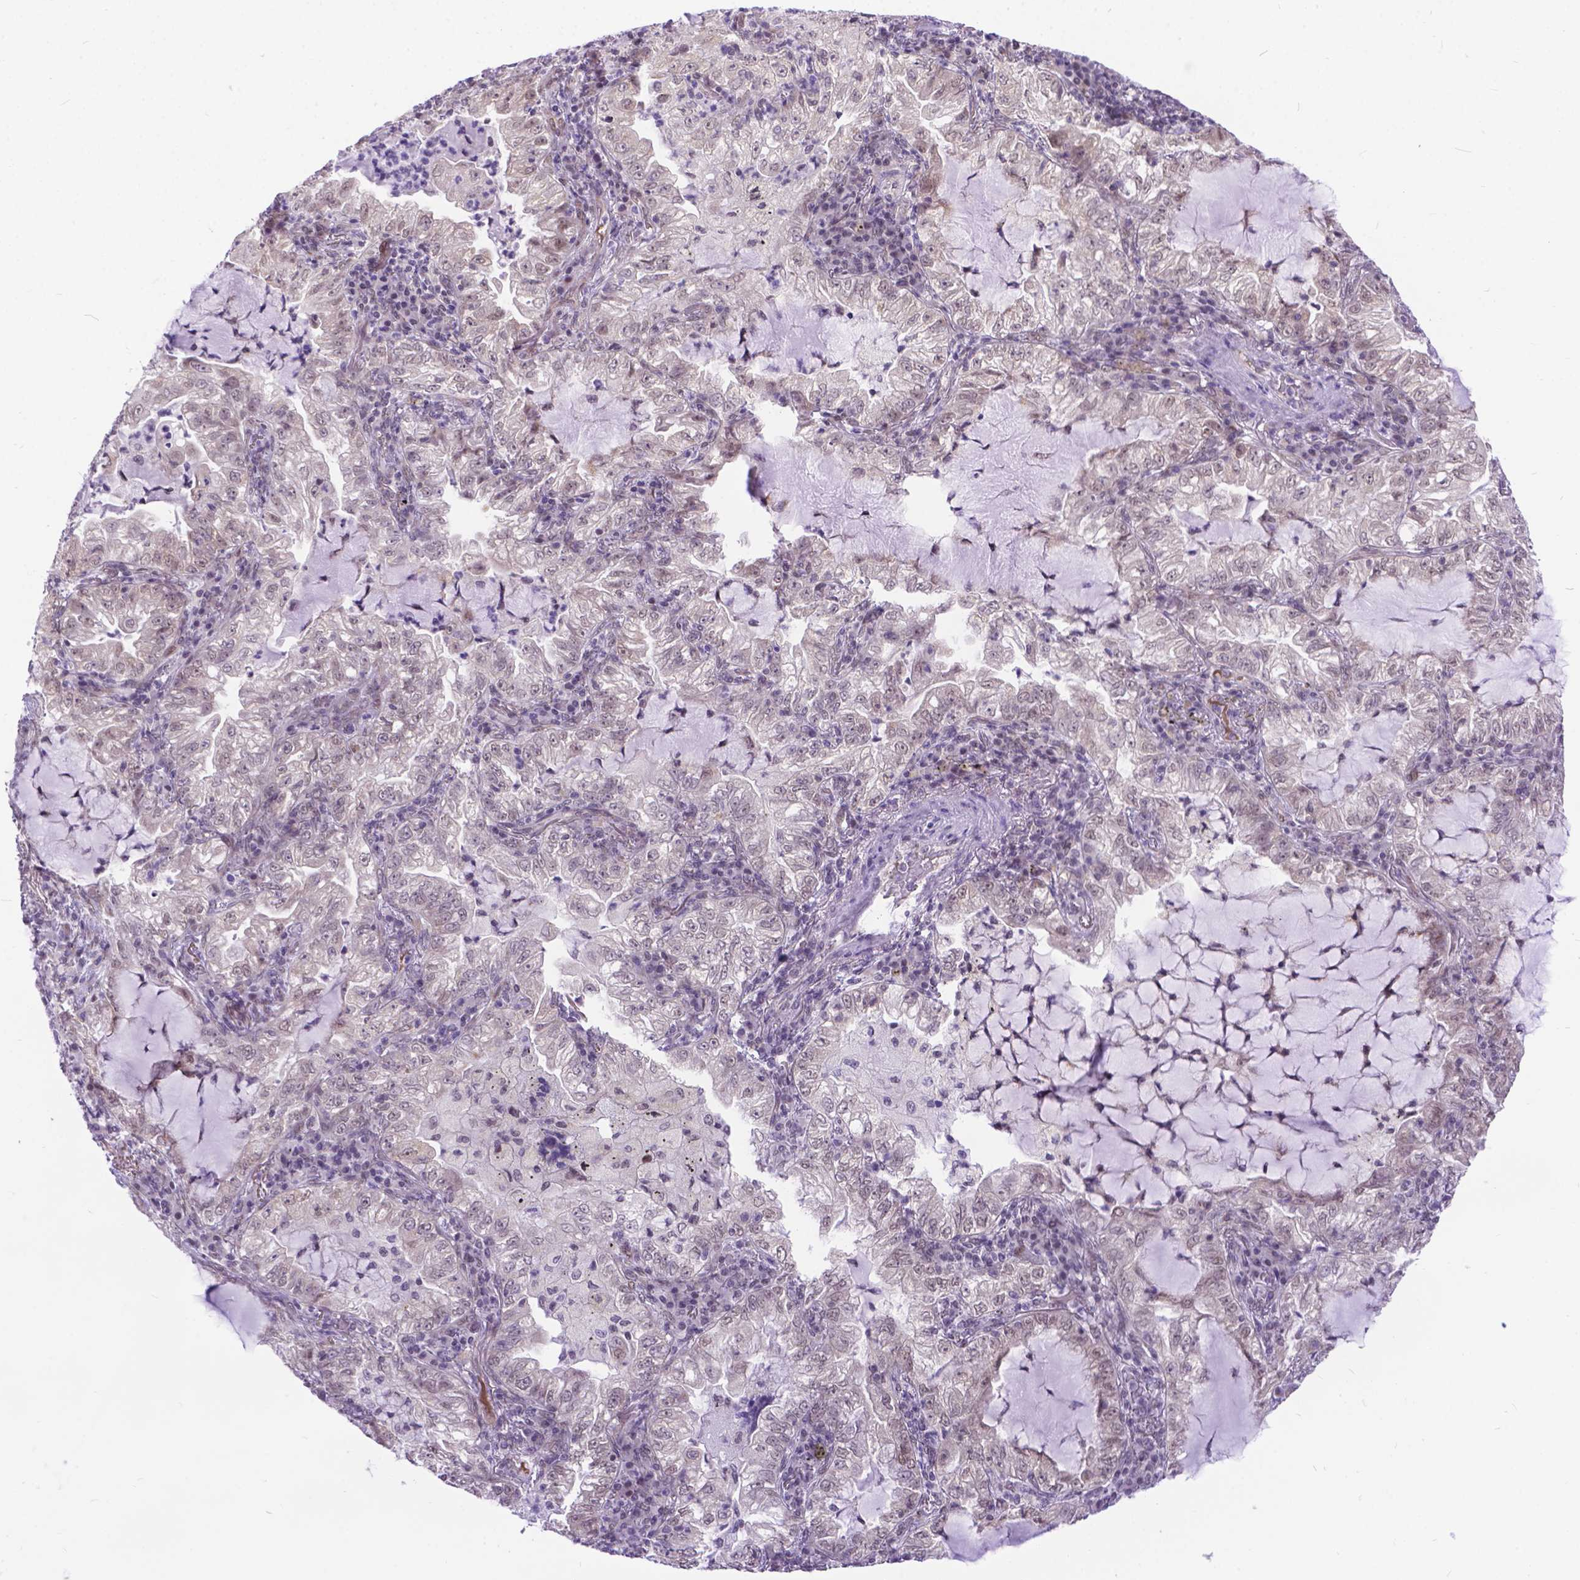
{"staining": {"intensity": "weak", "quantity": "25%-75%", "location": "cytoplasmic/membranous,nuclear"}, "tissue": "lung cancer", "cell_type": "Tumor cells", "image_type": "cancer", "snomed": [{"axis": "morphology", "description": "Adenocarcinoma, NOS"}, {"axis": "topography", "description": "Lung"}], "caption": "Weak cytoplasmic/membranous and nuclear staining is identified in approximately 25%-75% of tumor cells in lung cancer (adenocarcinoma). Immunohistochemistry stains the protein in brown and the nuclei are stained blue.", "gene": "FAM124B", "patient": {"sex": "female", "age": 73}}